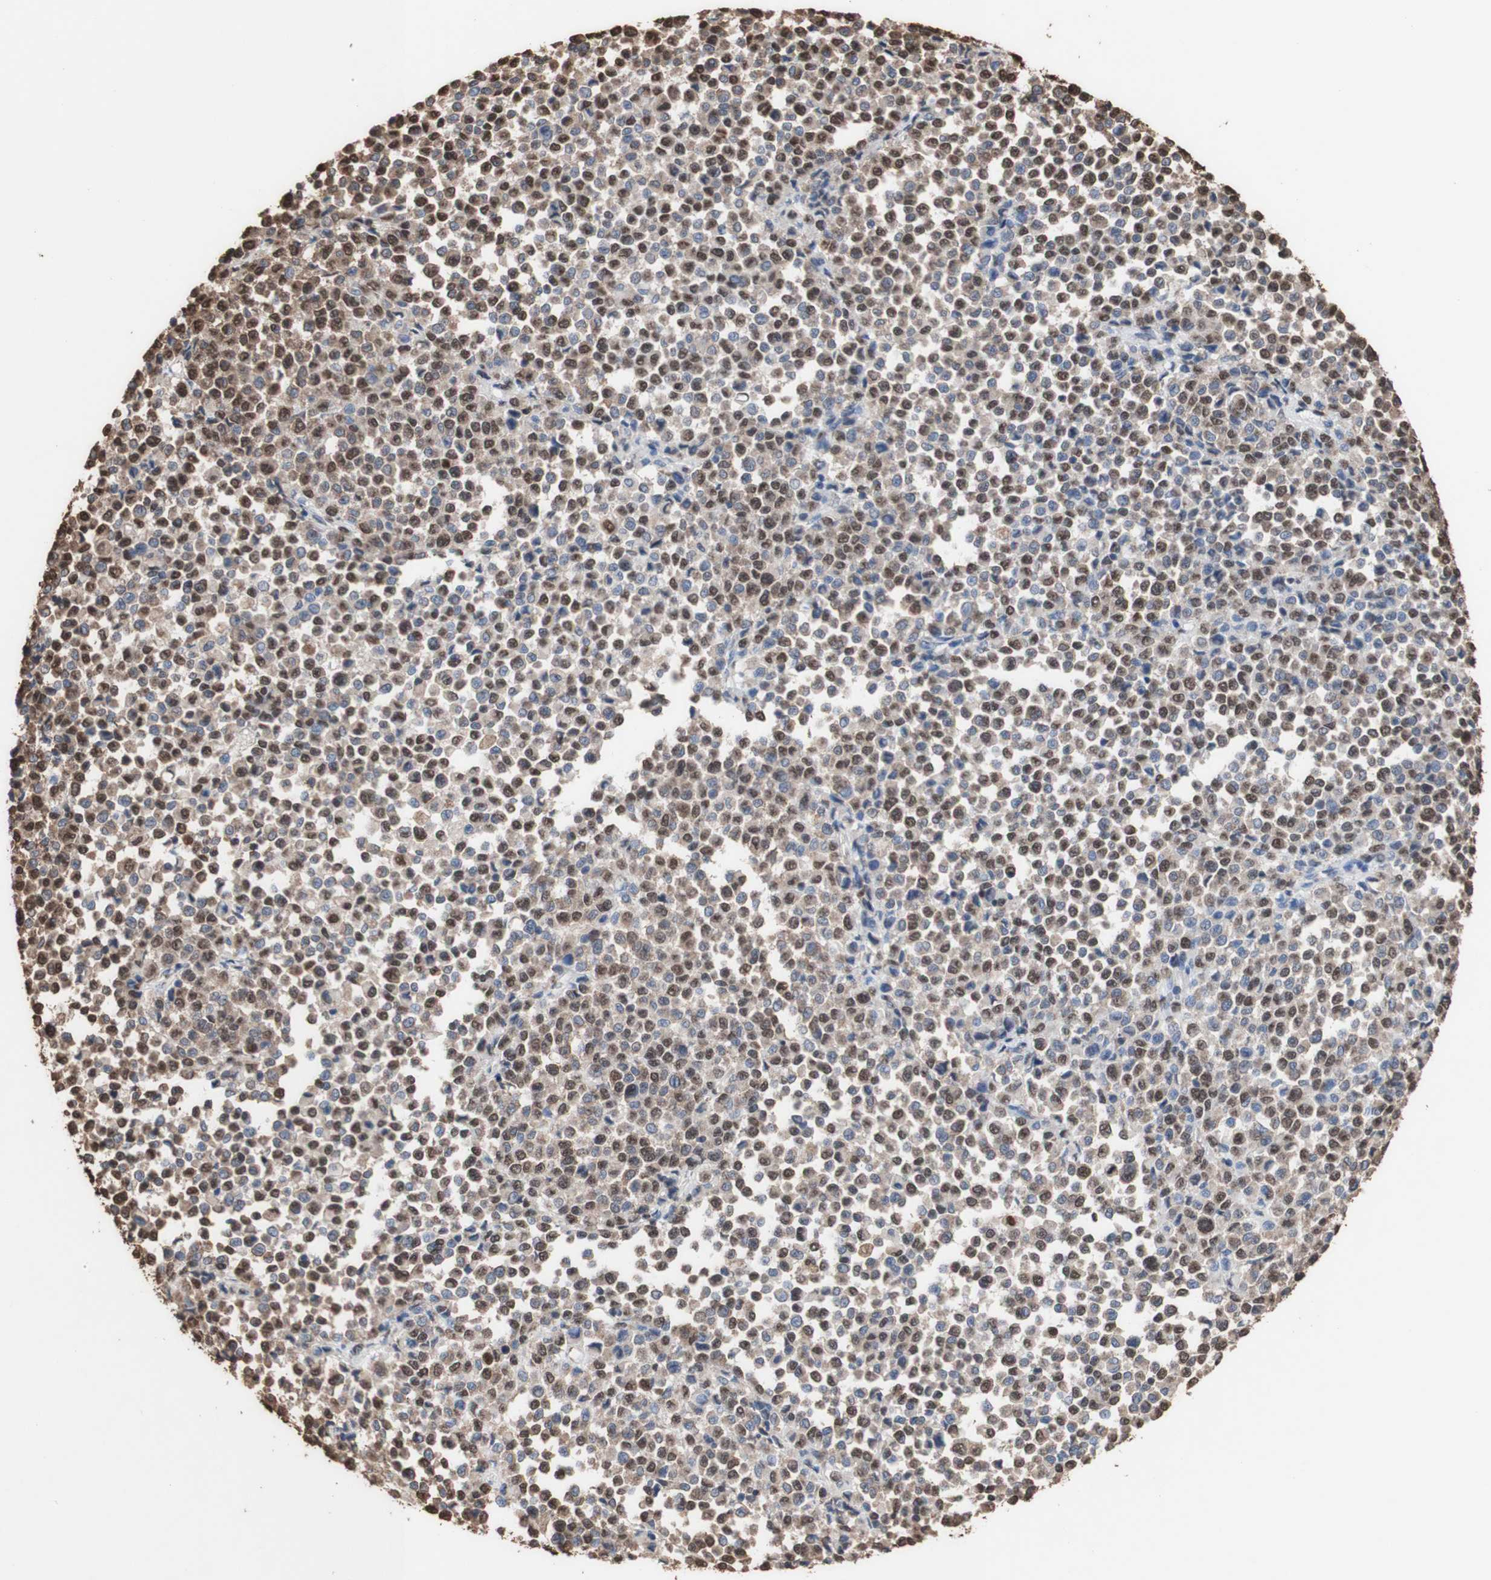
{"staining": {"intensity": "strong", "quantity": "25%-75%", "location": "cytoplasmic/membranous,nuclear"}, "tissue": "melanoma", "cell_type": "Tumor cells", "image_type": "cancer", "snomed": [{"axis": "morphology", "description": "Malignant melanoma, Metastatic site"}, {"axis": "topography", "description": "Pancreas"}], "caption": "Protein staining of malignant melanoma (metastatic site) tissue exhibits strong cytoplasmic/membranous and nuclear positivity in about 25%-75% of tumor cells.", "gene": "PIDD1", "patient": {"sex": "female", "age": 30}}